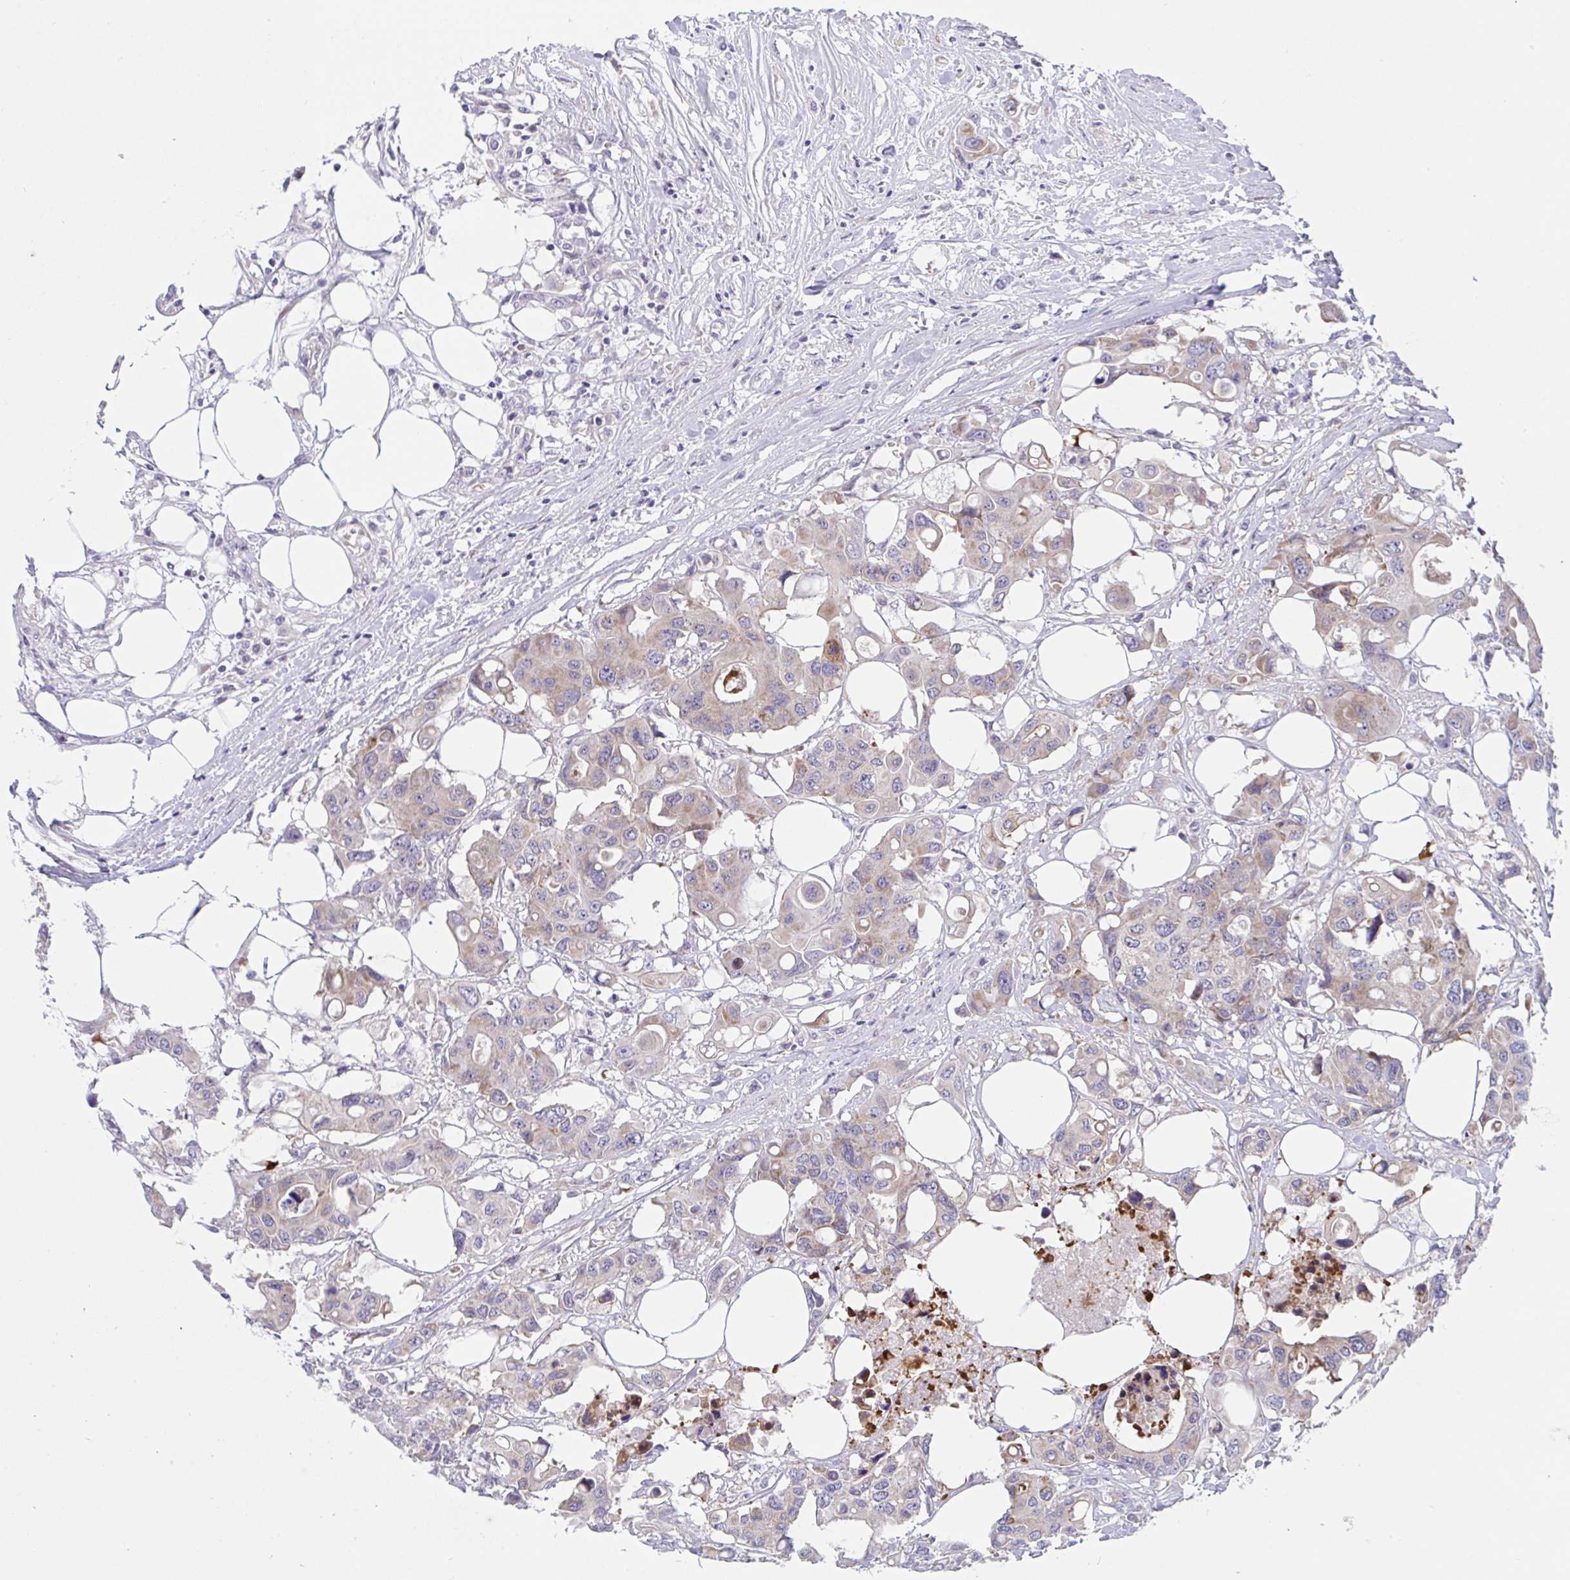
{"staining": {"intensity": "weak", "quantity": "<25%", "location": "cytoplasmic/membranous"}, "tissue": "colorectal cancer", "cell_type": "Tumor cells", "image_type": "cancer", "snomed": [{"axis": "morphology", "description": "Adenocarcinoma, NOS"}, {"axis": "topography", "description": "Colon"}], "caption": "There is no significant staining in tumor cells of colorectal cancer (adenocarcinoma). (Stains: DAB (3,3'-diaminobenzidine) immunohistochemistry (IHC) with hematoxylin counter stain, Microscopy: brightfield microscopy at high magnification).", "gene": "NTN1", "patient": {"sex": "male", "age": 77}}